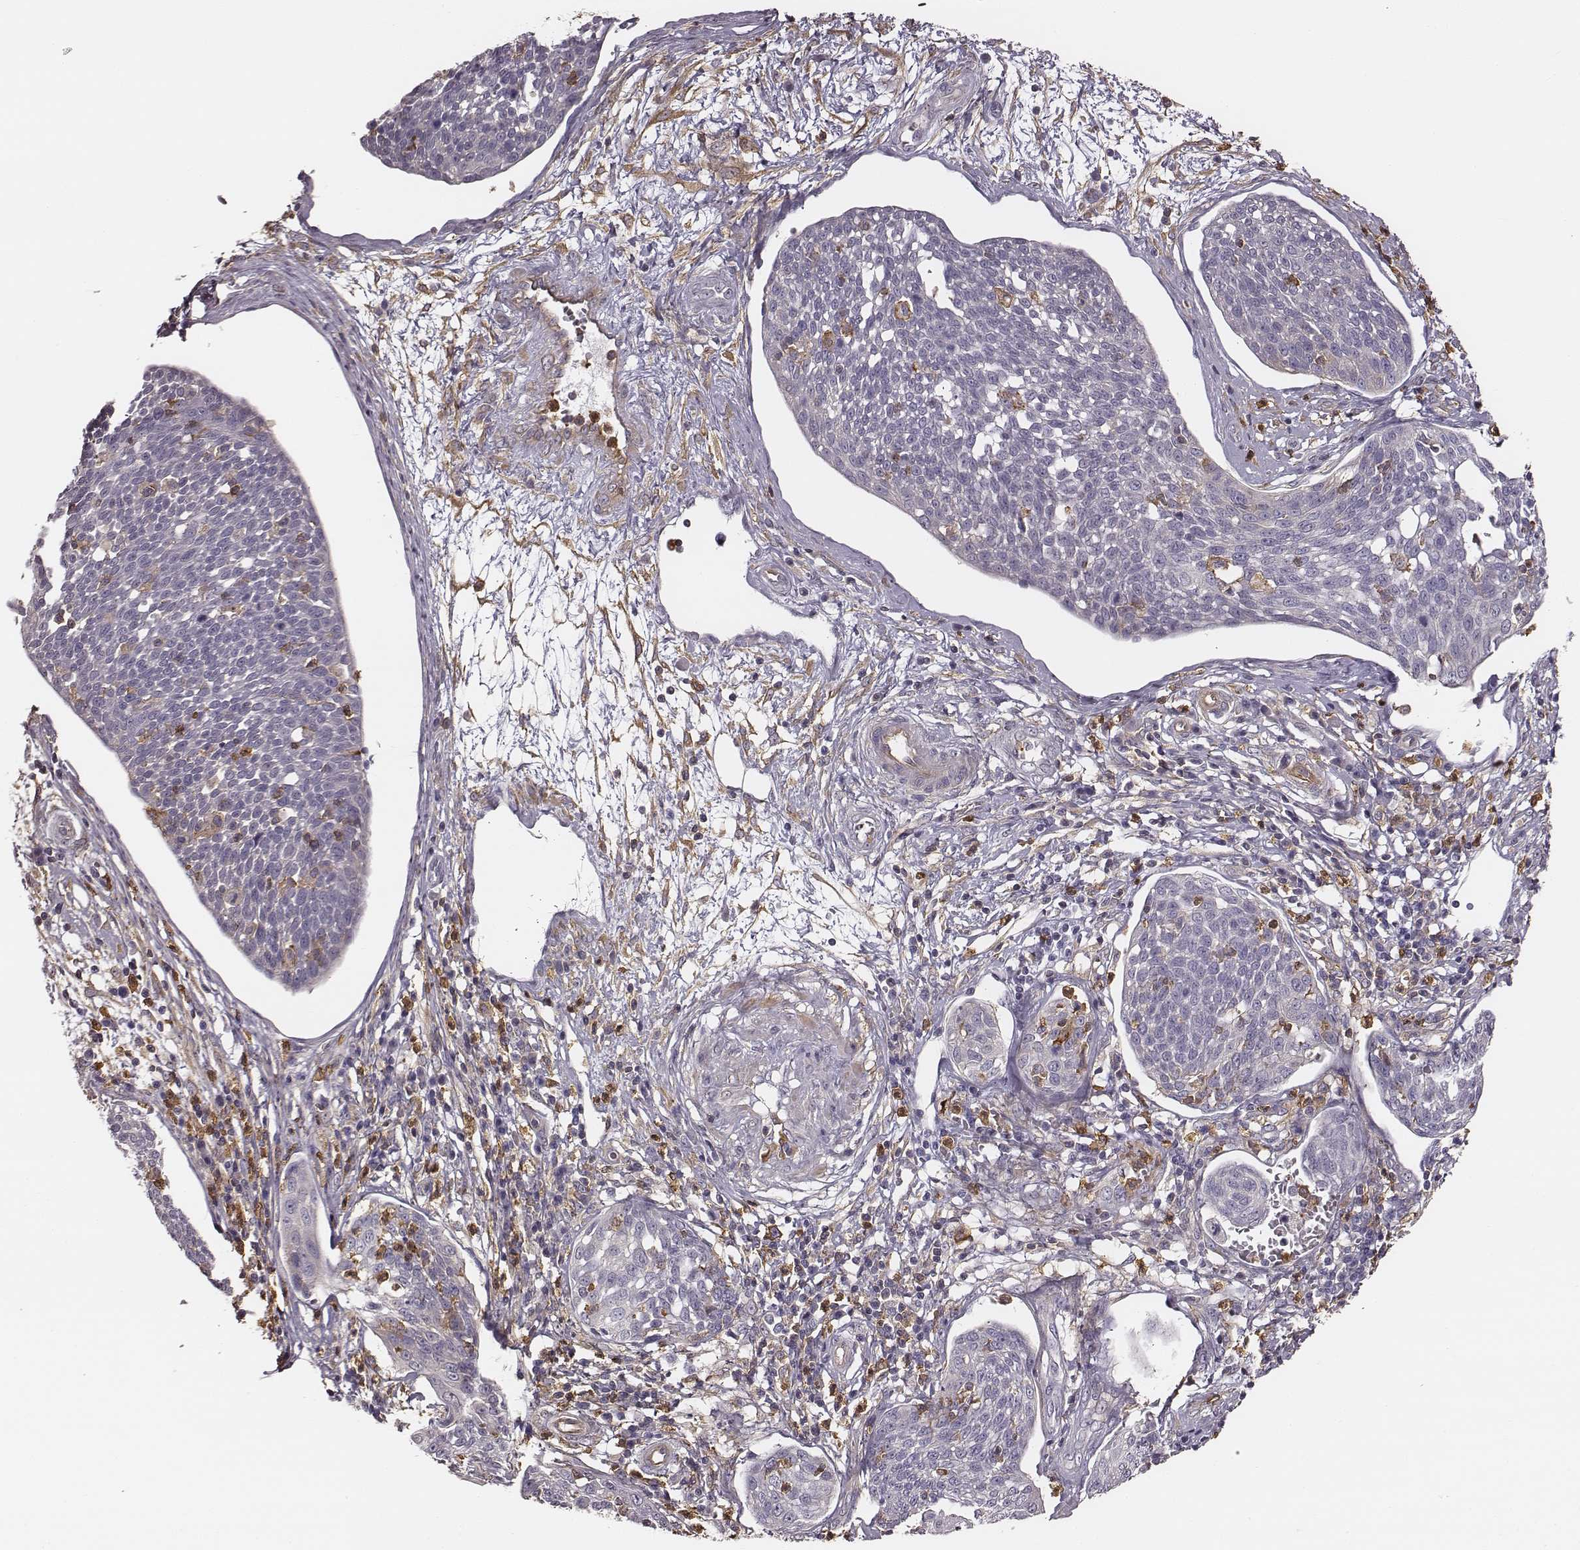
{"staining": {"intensity": "negative", "quantity": "none", "location": "none"}, "tissue": "cervical cancer", "cell_type": "Tumor cells", "image_type": "cancer", "snomed": [{"axis": "morphology", "description": "Squamous cell carcinoma, NOS"}, {"axis": "topography", "description": "Cervix"}], "caption": "DAB immunohistochemical staining of human cervical cancer (squamous cell carcinoma) exhibits no significant expression in tumor cells. (DAB (3,3'-diaminobenzidine) IHC visualized using brightfield microscopy, high magnification).", "gene": "ZYX", "patient": {"sex": "female", "age": 34}}